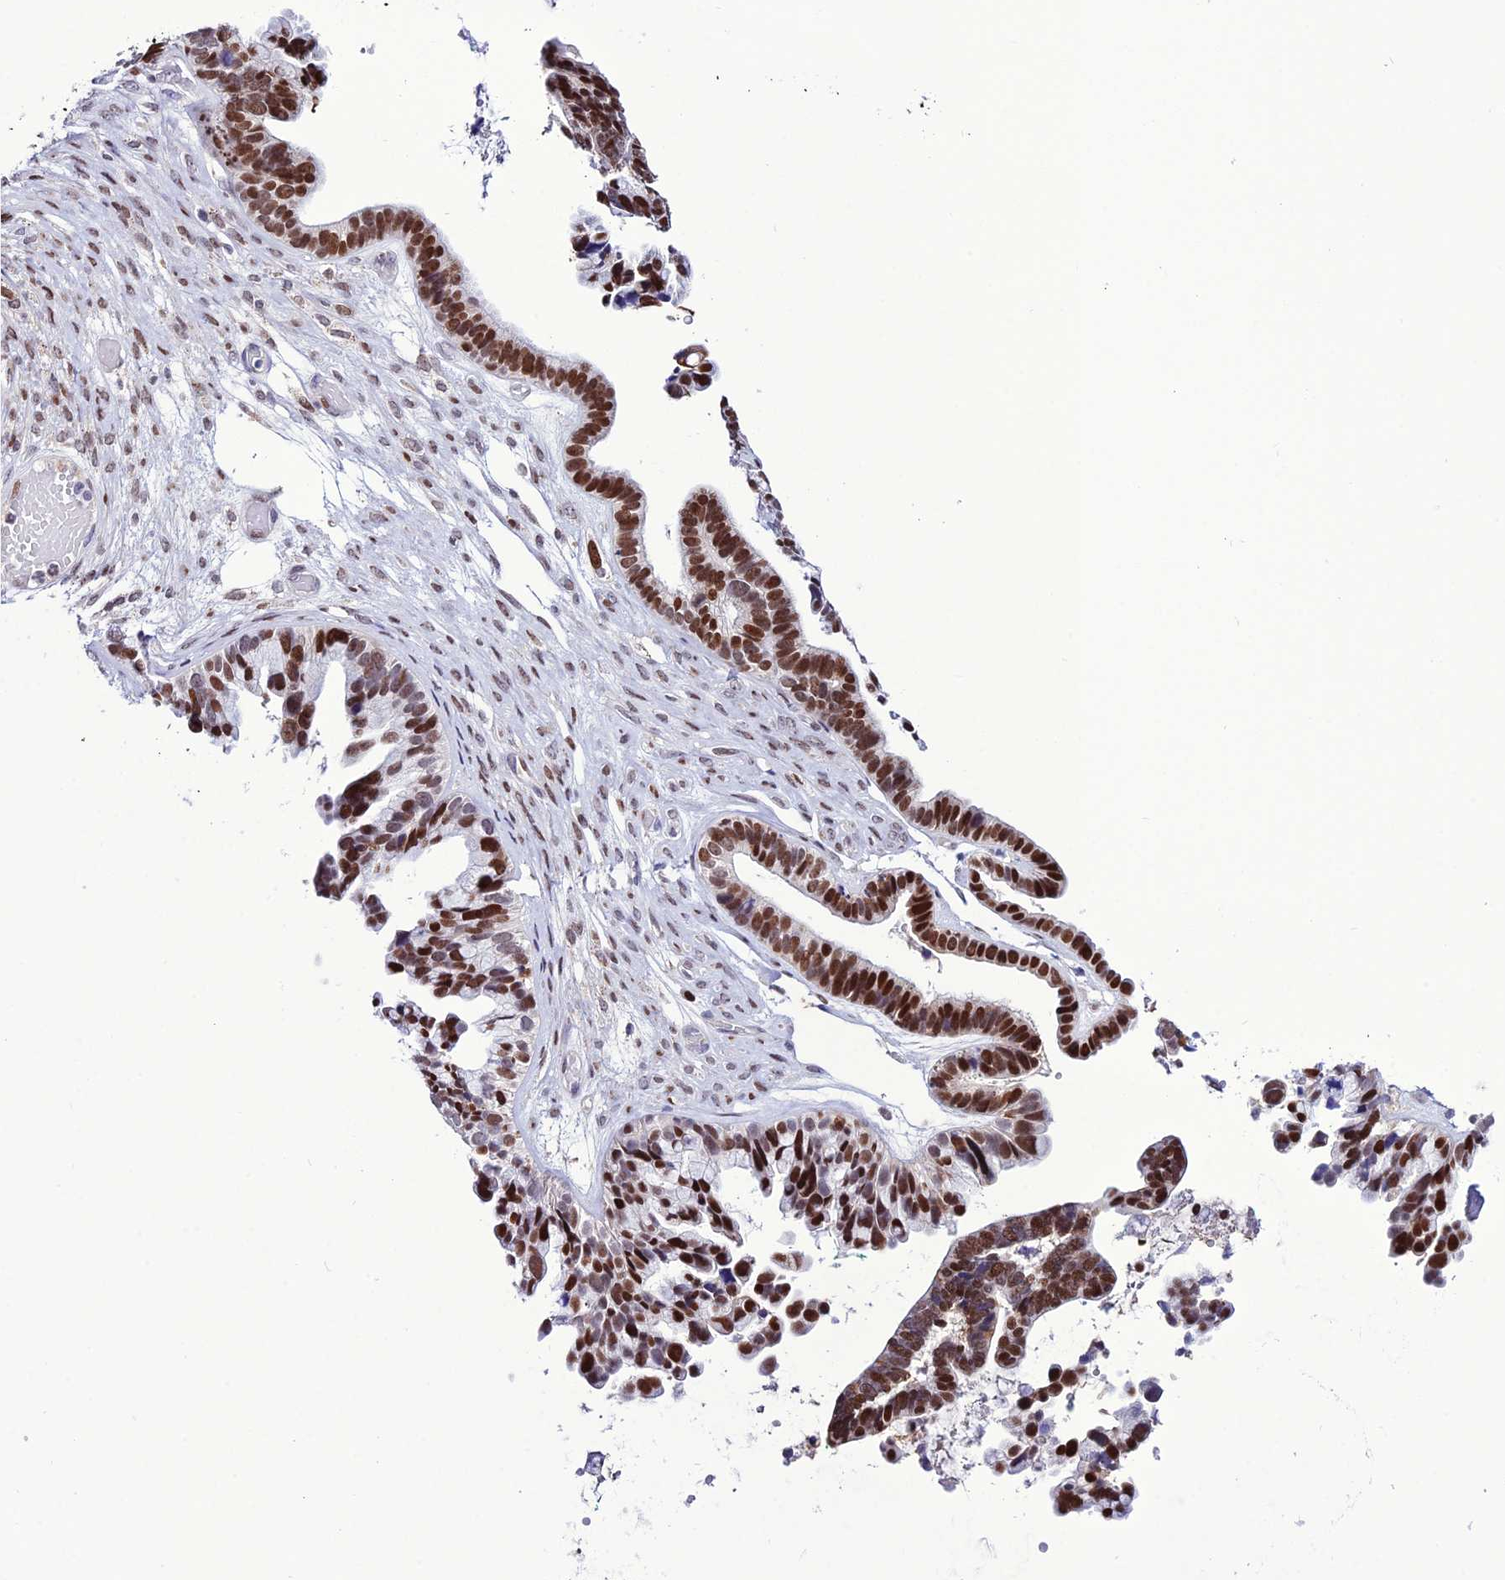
{"staining": {"intensity": "strong", "quantity": ">75%", "location": "nuclear"}, "tissue": "ovarian cancer", "cell_type": "Tumor cells", "image_type": "cancer", "snomed": [{"axis": "morphology", "description": "Cystadenocarcinoma, serous, NOS"}, {"axis": "topography", "description": "Ovary"}], "caption": "There is high levels of strong nuclear staining in tumor cells of ovarian cancer (serous cystadenocarcinoma), as demonstrated by immunohistochemical staining (brown color).", "gene": "ZNF707", "patient": {"sex": "female", "age": 56}}